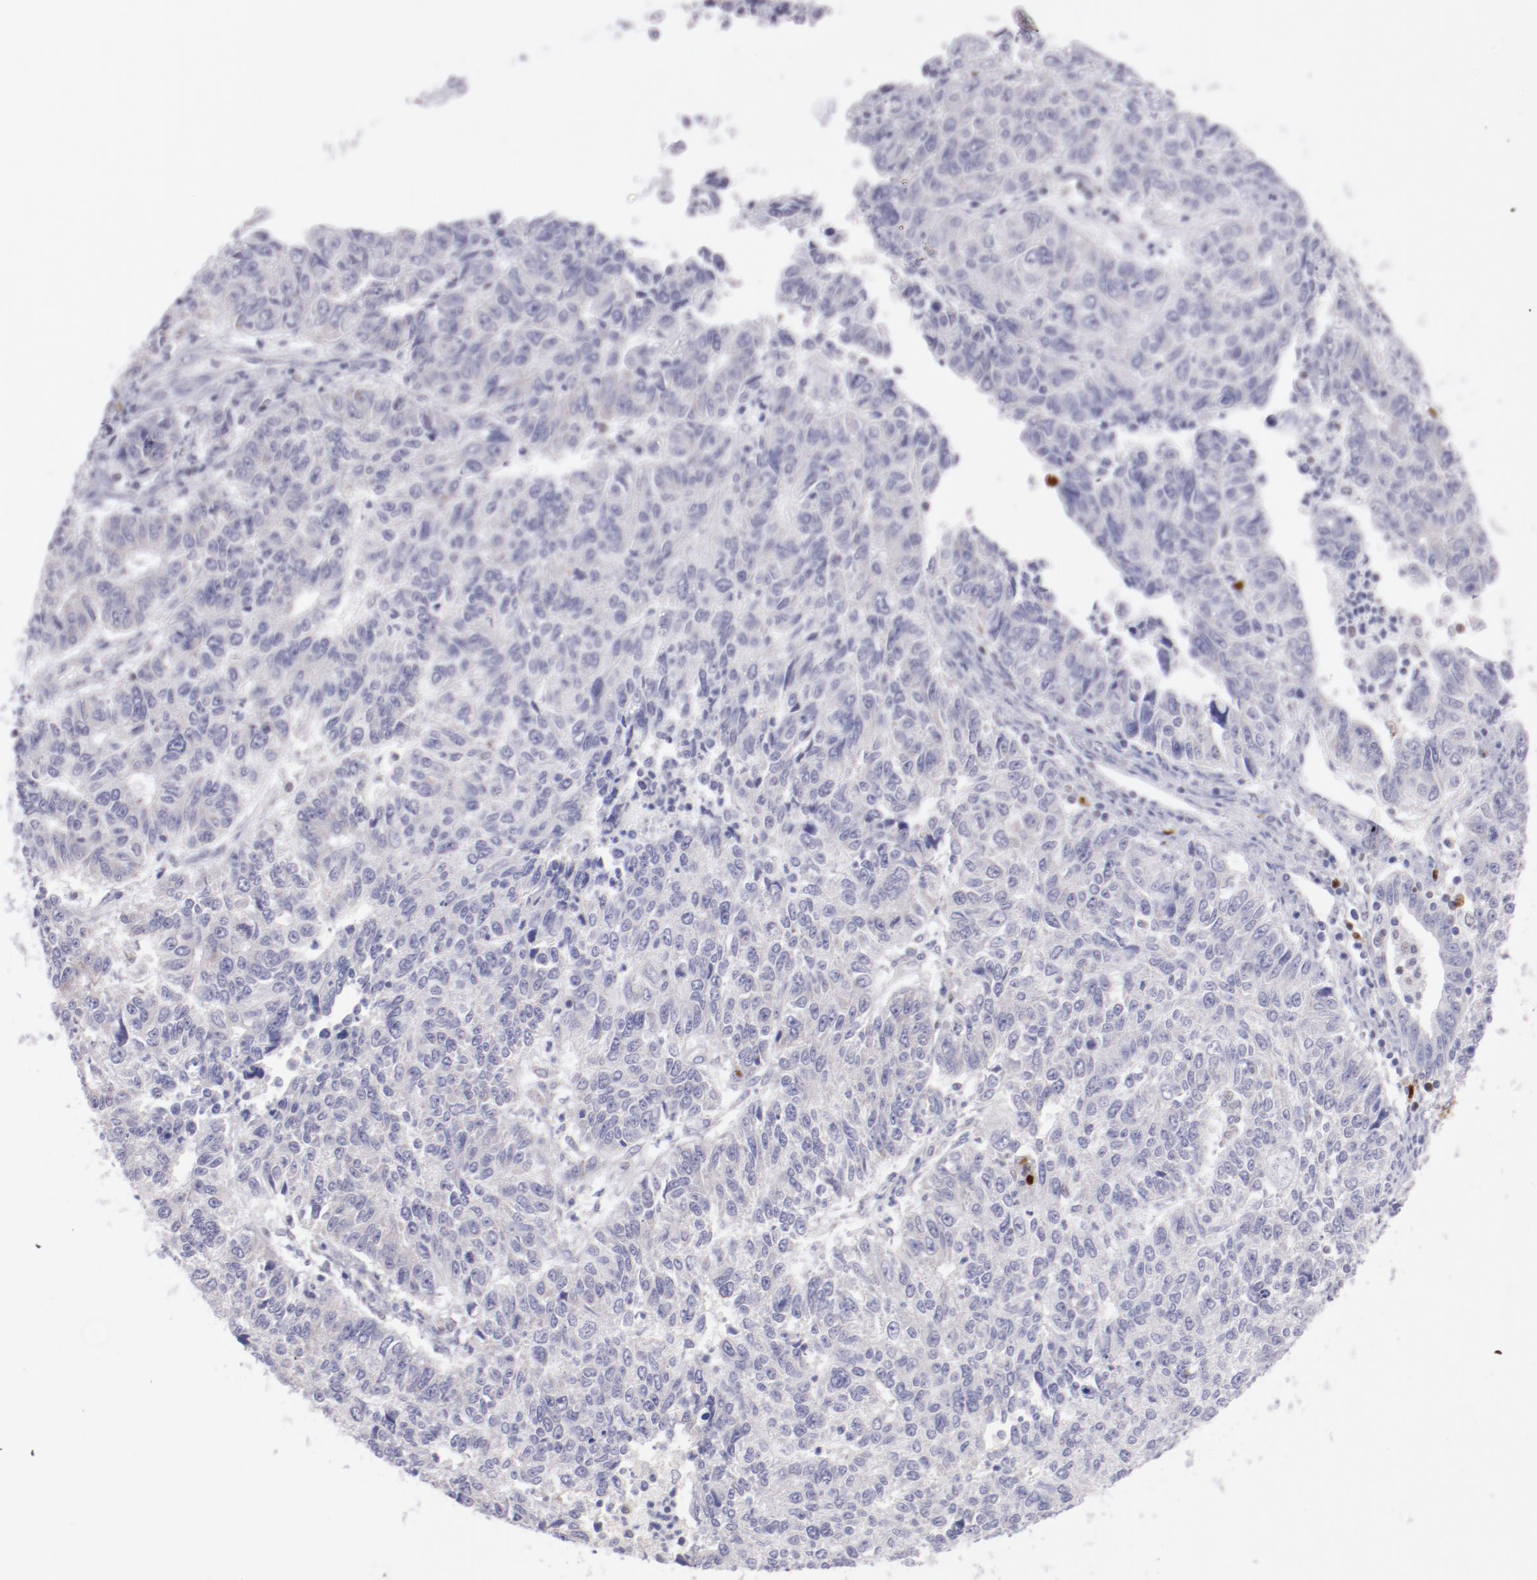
{"staining": {"intensity": "negative", "quantity": "none", "location": "none"}, "tissue": "endometrial cancer", "cell_type": "Tumor cells", "image_type": "cancer", "snomed": [{"axis": "morphology", "description": "Adenocarcinoma, NOS"}, {"axis": "topography", "description": "Endometrium"}], "caption": "High magnification brightfield microscopy of endometrial cancer stained with DAB (3,3'-diaminobenzidine) (brown) and counterstained with hematoxylin (blue): tumor cells show no significant positivity.", "gene": "IRF8", "patient": {"sex": "female", "age": 42}}